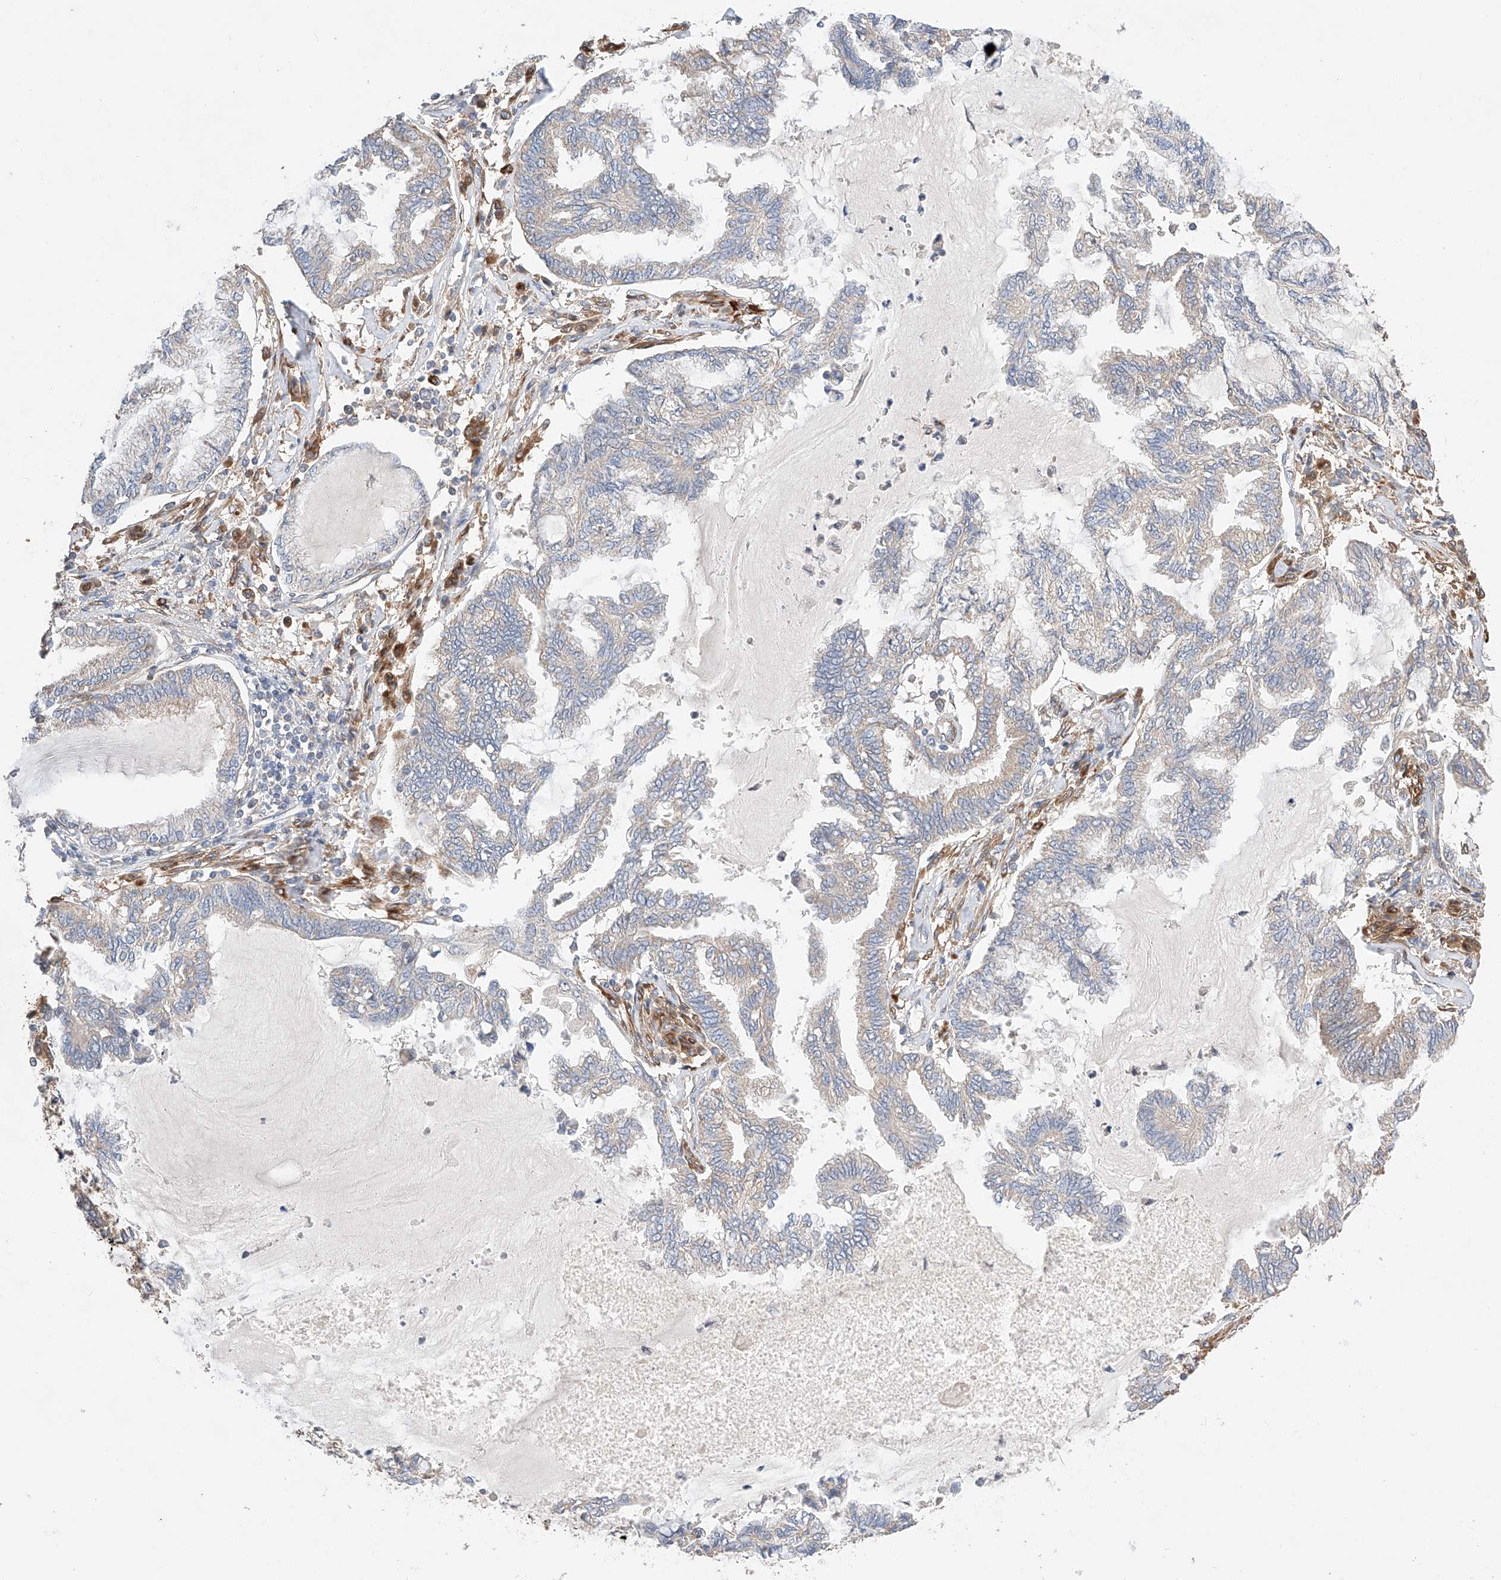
{"staining": {"intensity": "negative", "quantity": "none", "location": "none"}, "tissue": "endometrial cancer", "cell_type": "Tumor cells", "image_type": "cancer", "snomed": [{"axis": "morphology", "description": "Adenocarcinoma, NOS"}, {"axis": "topography", "description": "Endometrium"}], "caption": "Adenocarcinoma (endometrial) was stained to show a protein in brown. There is no significant positivity in tumor cells. (Brightfield microscopy of DAB (3,3'-diaminobenzidine) immunohistochemistry (IHC) at high magnification).", "gene": "RAB23", "patient": {"sex": "female", "age": 86}}